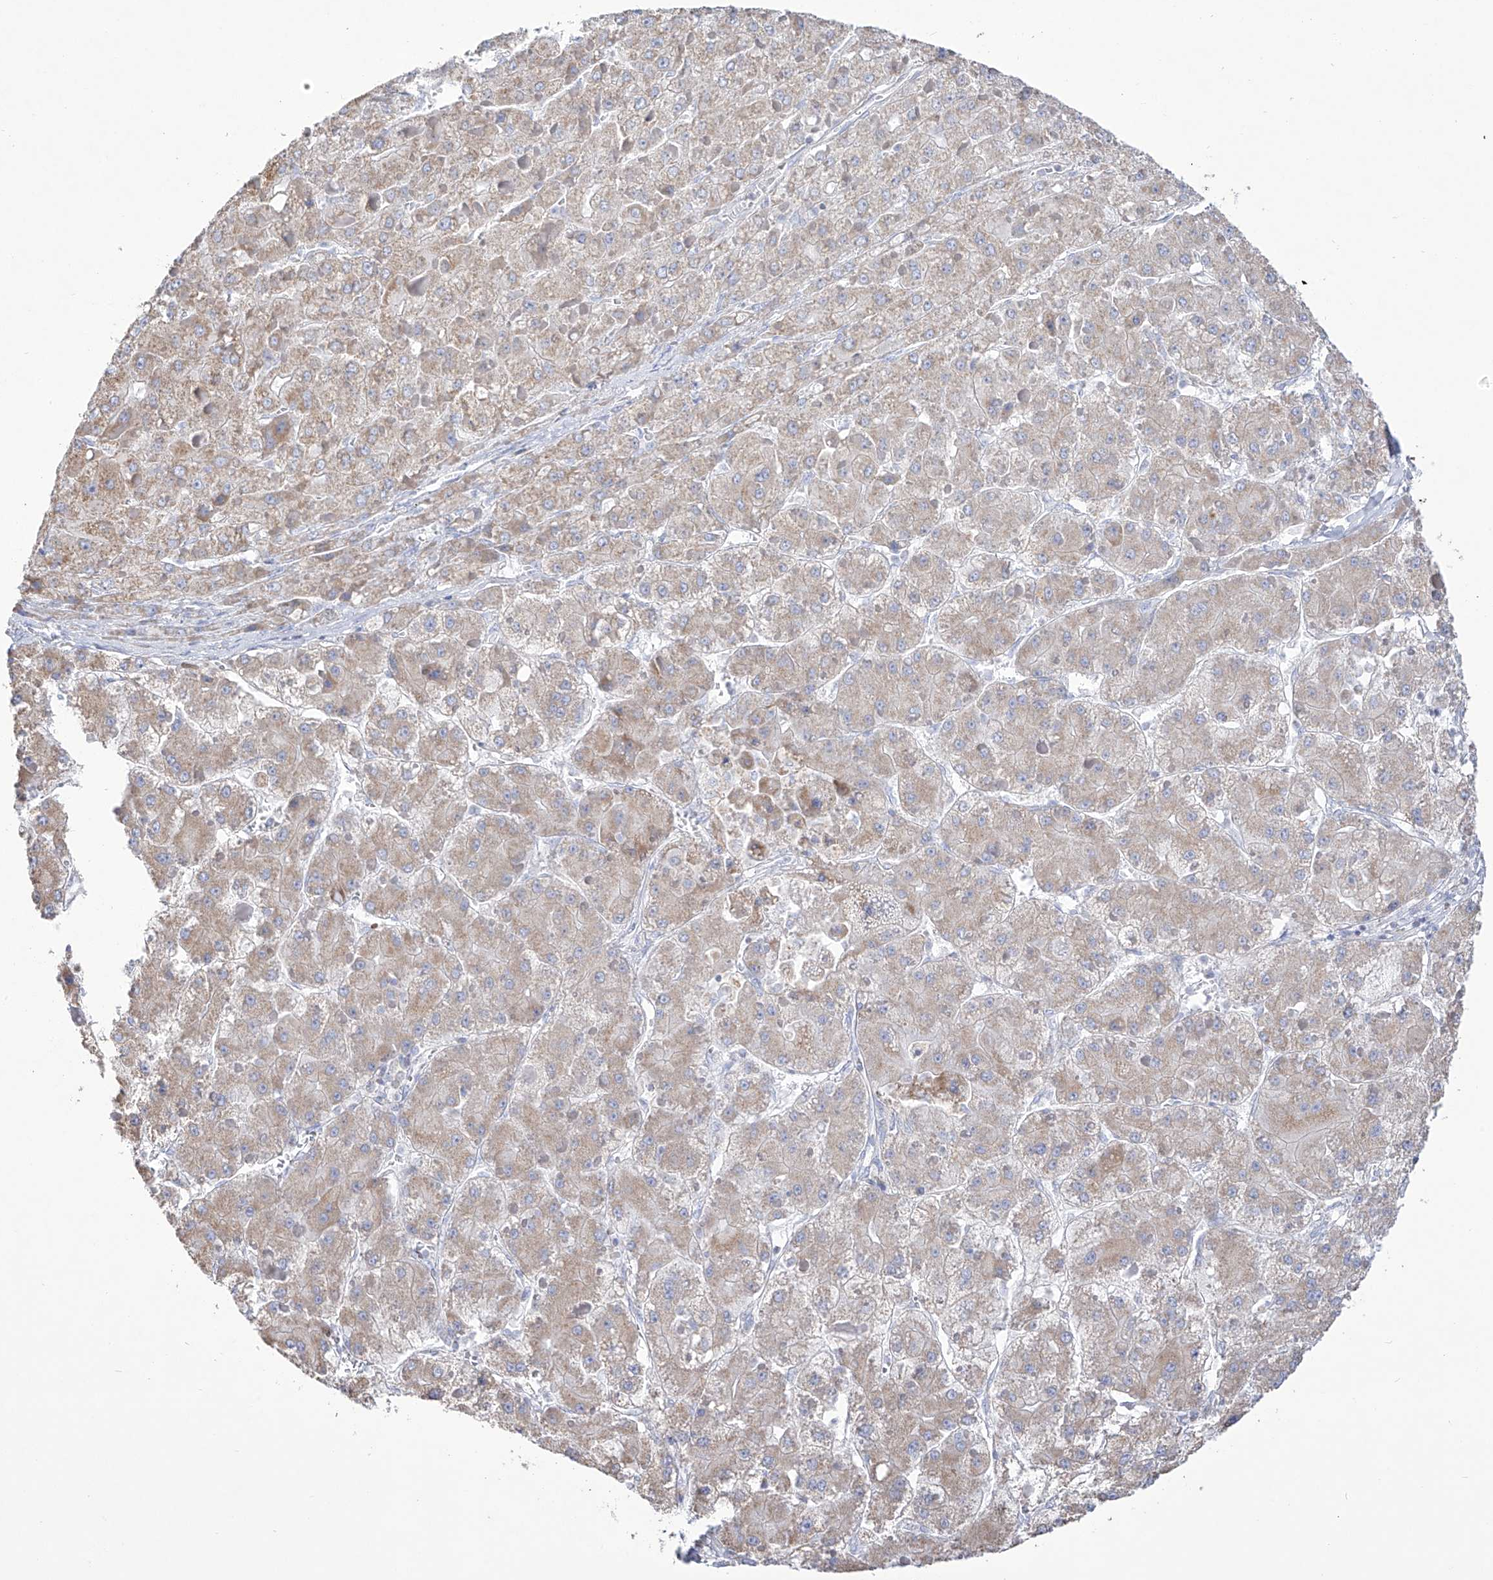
{"staining": {"intensity": "weak", "quantity": "25%-75%", "location": "cytoplasmic/membranous"}, "tissue": "liver cancer", "cell_type": "Tumor cells", "image_type": "cancer", "snomed": [{"axis": "morphology", "description": "Carcinoma, Hepatocellular, NOS"}, {"axis": "topography", "description": "Liver"}], "caption": "Immunohistochemistry image of neoplastic tissue: hepatocellular carcinoma (liver) stained using immunohistochemistry reveals low levels of weak protein expression localized specifically in the cytoplasmic/membranous of tumor cells, appearing as a cytoplasmic/membranous brown color.", "gene": "RCHY1", "patient": {"sex": "female", "age": 73}}